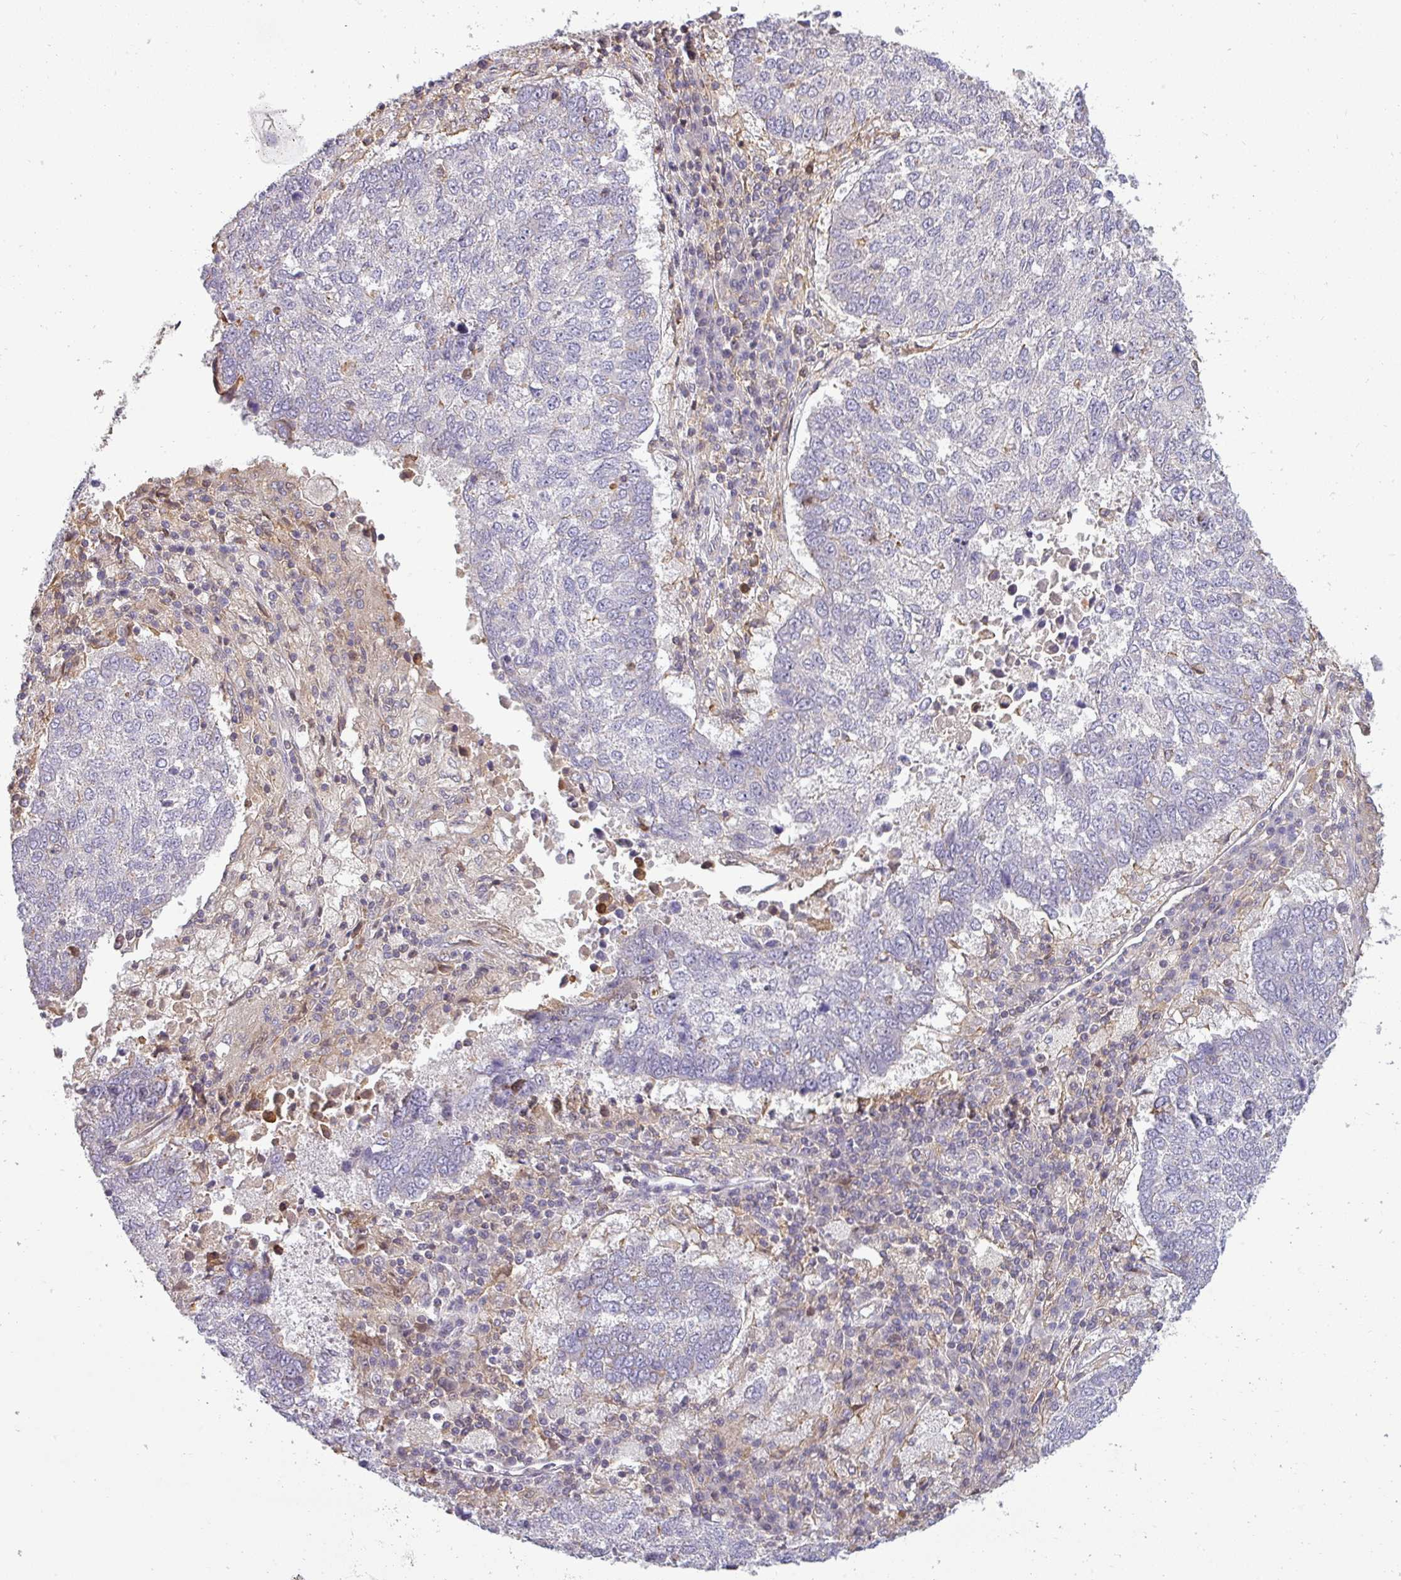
{"staining": {"intensity": "negative", "quantity": "none", "location": "none"}, "tissue": "lung cancer", "cell_type": "Tumor cells", "image_type": "cancer", "snomed": [{"axis": "morphology", "description": "Squamous cell carcinoma, NOS"}, {"axis": "topography", "description": "Lung"}], "caption": "Lung cancer (squamous cell carcinoma) stained for a protein using IHC shows no positivity tumor cells.", "gene": "ZNF835", "patient": {"sex": "male", "age": 73}}